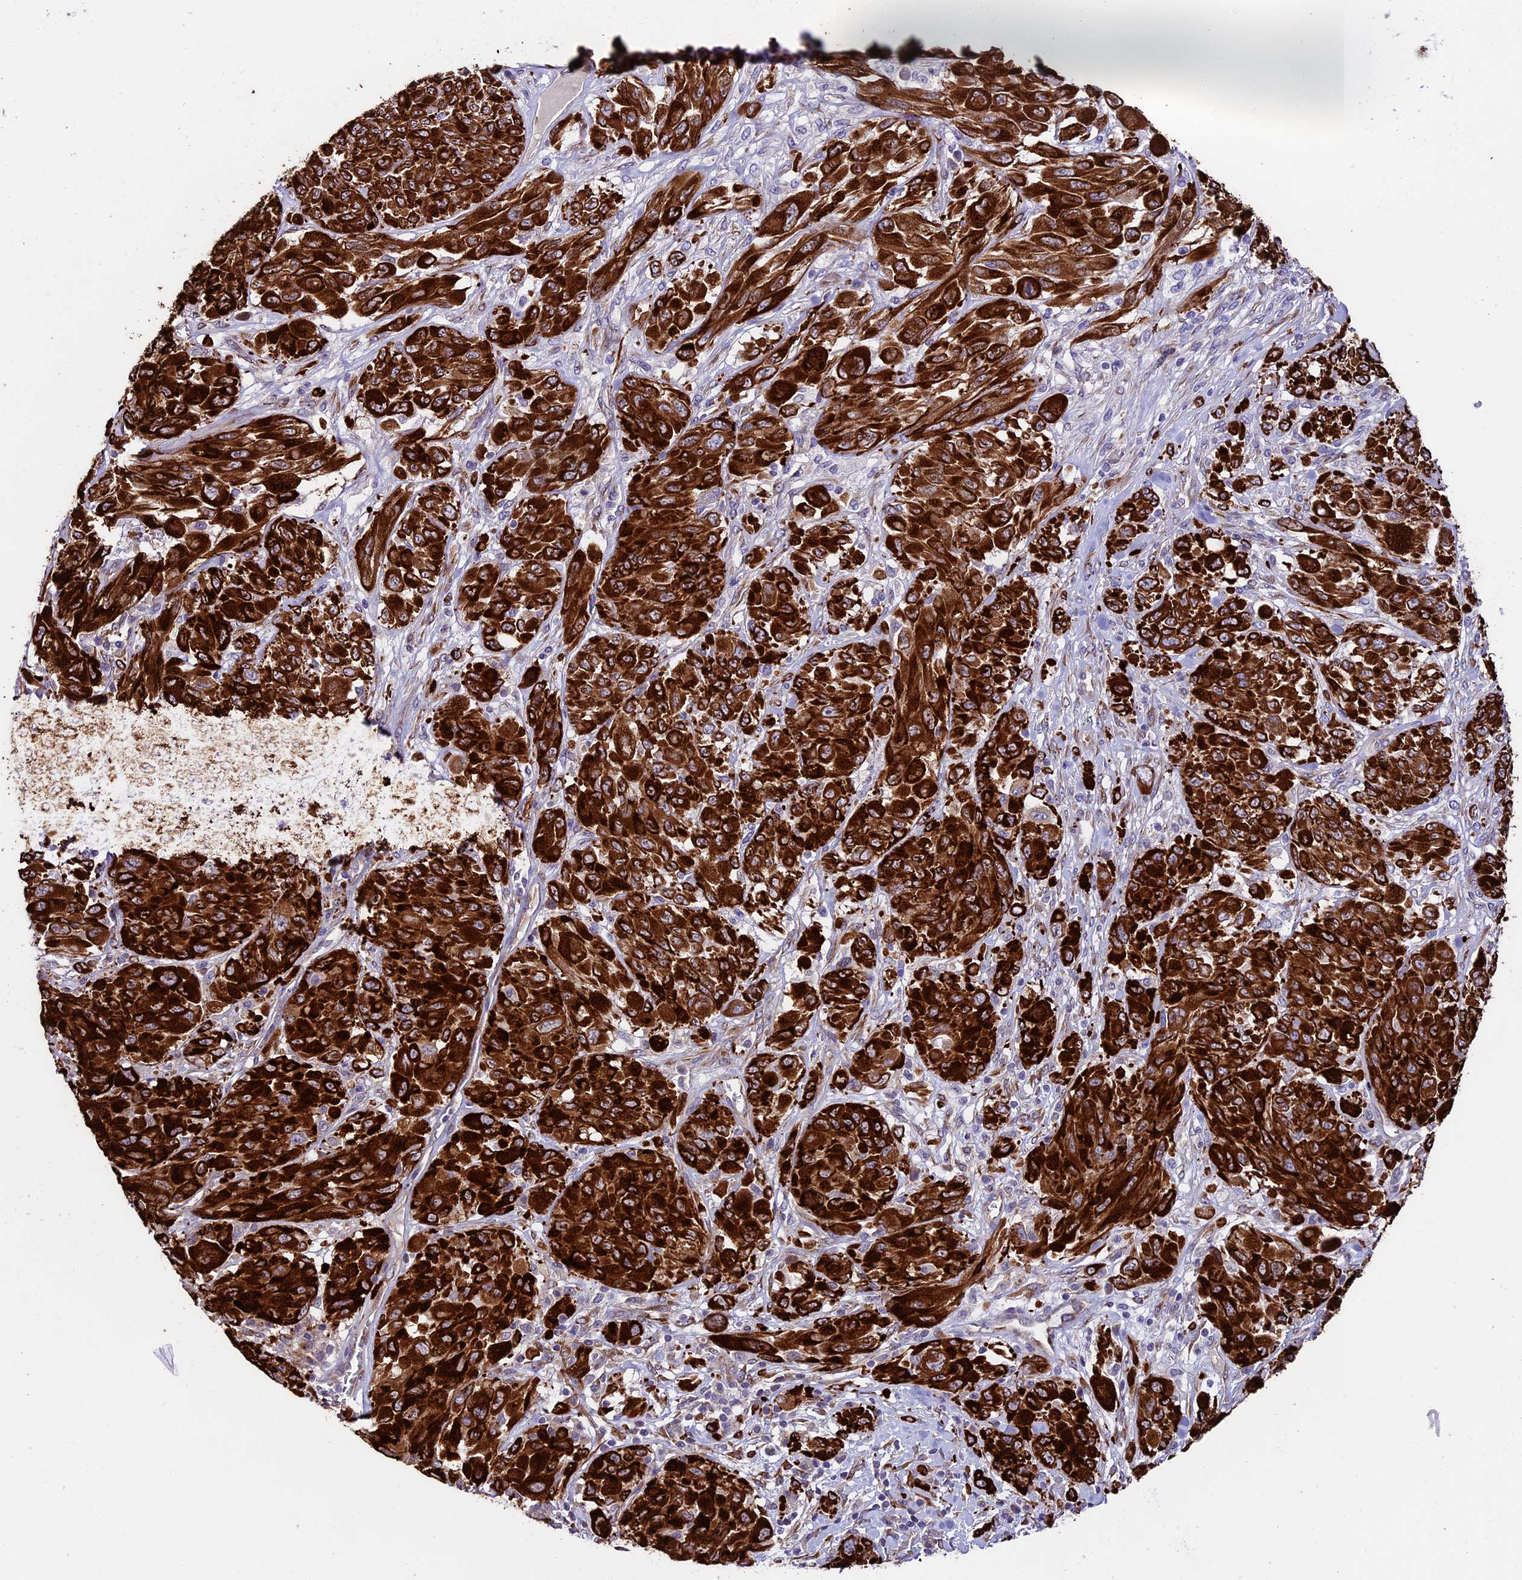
{"staining": {"intensity": "strong", "quantity": ">75%", "location": "cytoplasmic/membranous"}, "tissue": "melanoma", "cell_type": "Tumor cells", "image_type": "cancer", "snomed": [{"axis": "morphology", "description": "Malignant melanoma, NOS"}, {"axis": "topography", "description": "Skin"}], "caption": "Tumor cells demonstrate high levels of strong cytoplasmic/membranous positivity in about >75% of cells in human malignant melanoma.", "gene": "LSM7", "patient": {"sex": "female", "age": 91}}